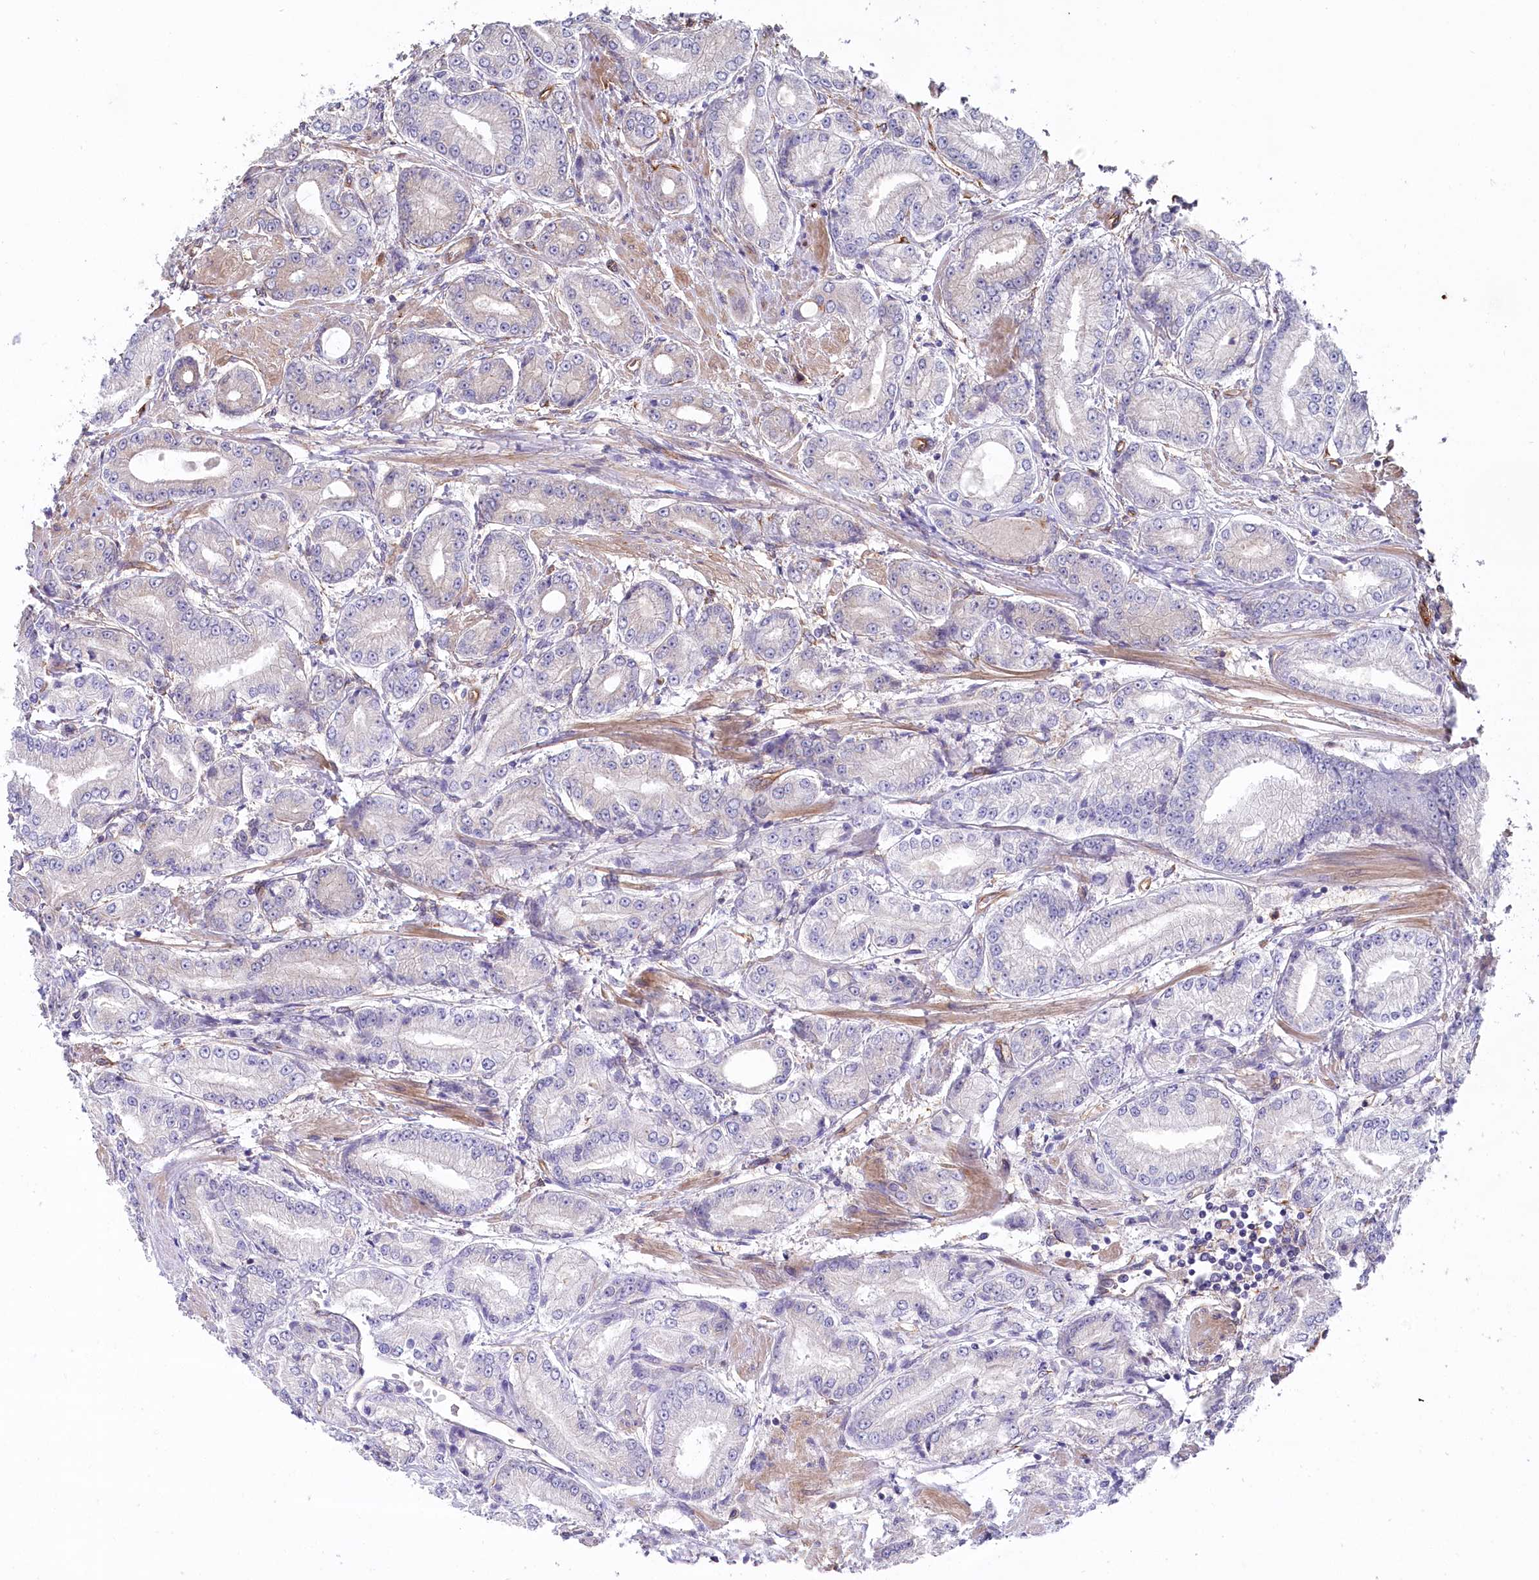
{"staining": {"intensity": "negative", "quantity": "none", "location": "none"}, "tissue": "prostate cancer", "cell_type": "Tumor cells", "image_type": "cancer", "snomed": [{"axis": "morphology", "description": "Adenocarcinoma, High grade"}, {"axis": "topography", "description": "Prostate"}], "caption": "This is a photomicrograph of immunohistochemistry (IHC) staining of prostate high-grade adenocarcinoma, which shows no staining in tumor cells. Nuclei are stained in blue.", "gene": "MTPAP", "patient": {"sex": "male", "age": 59}}